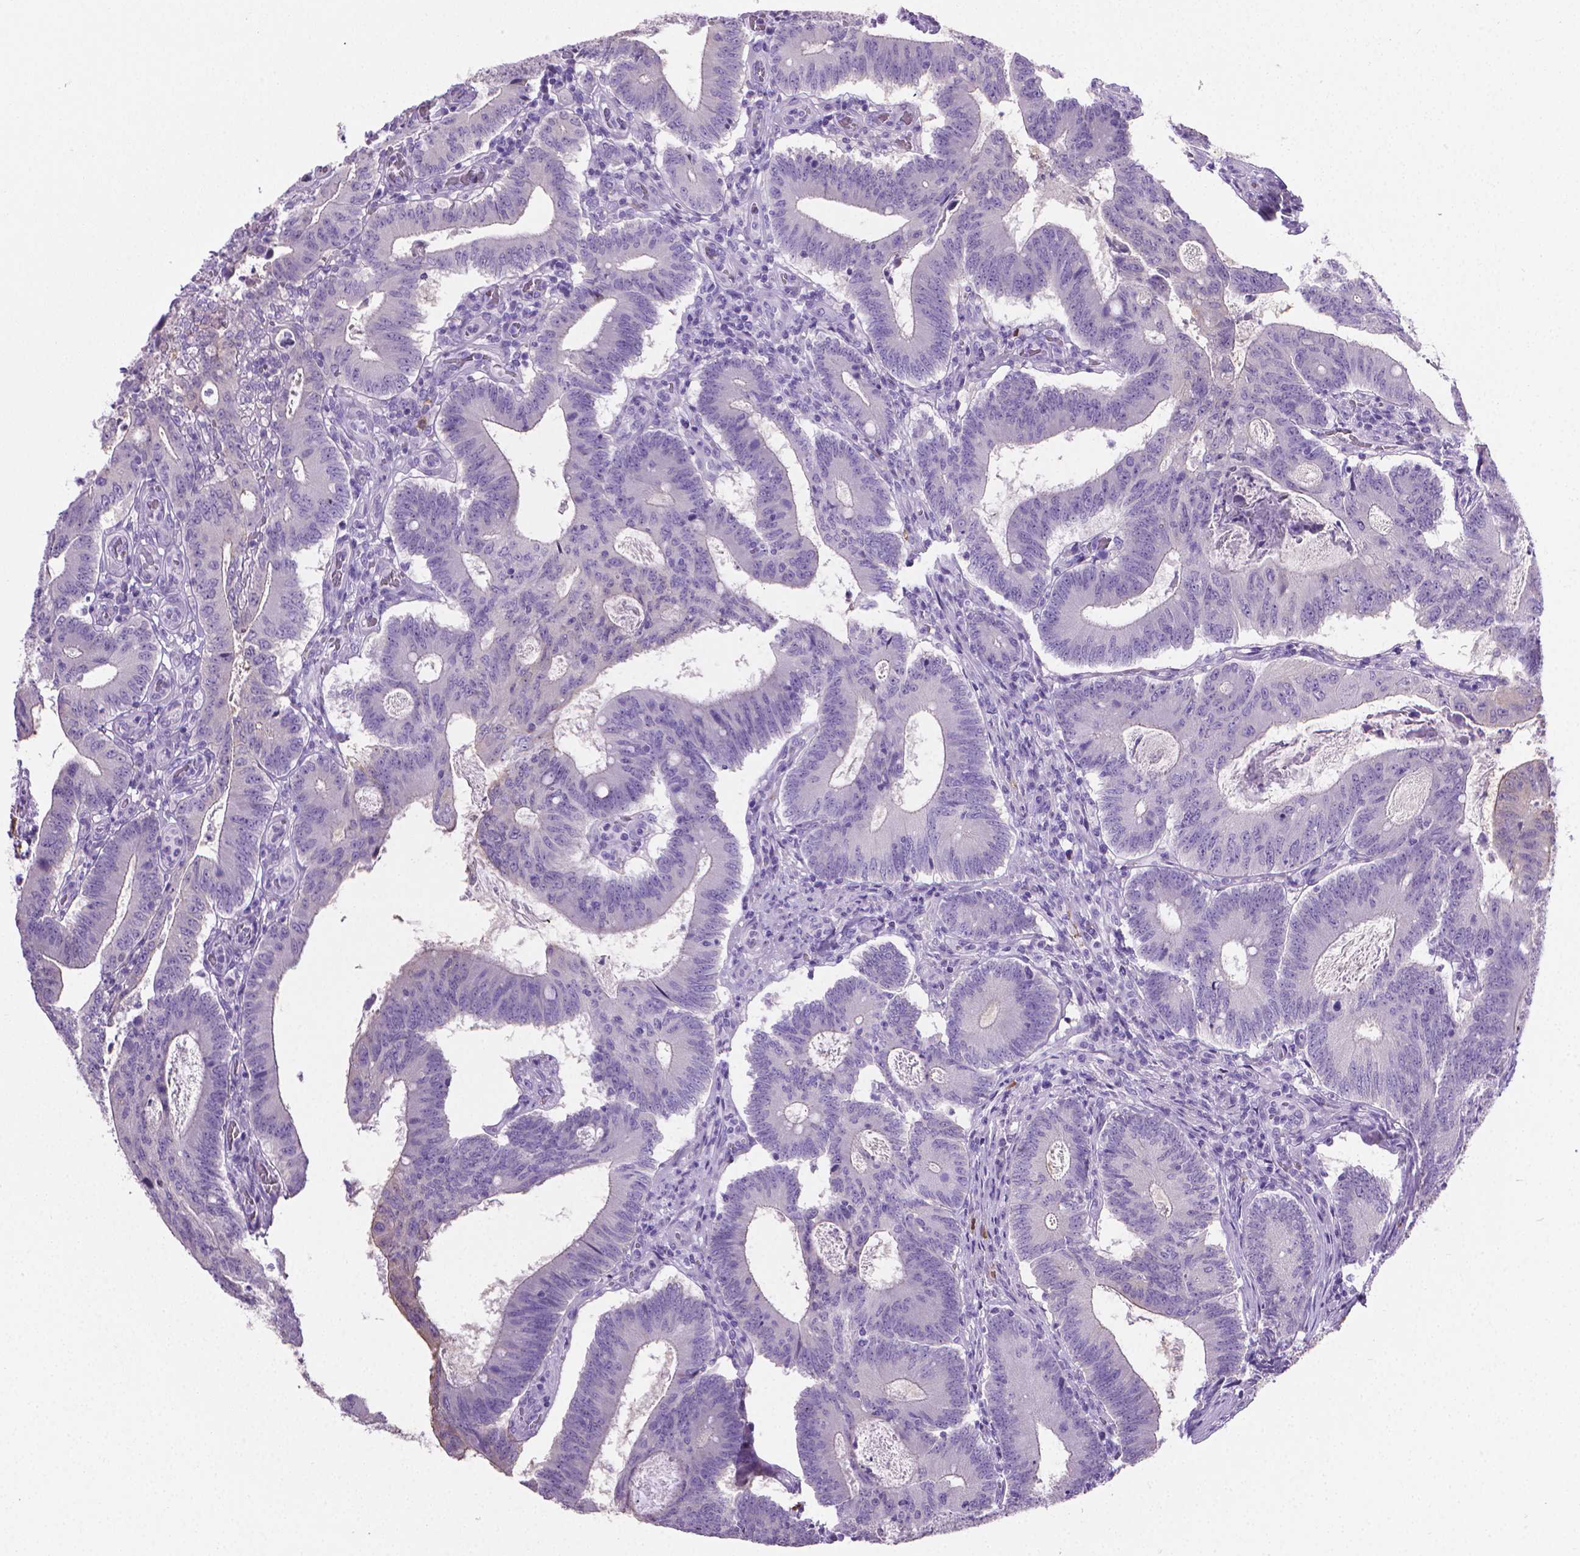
{"staining": {"intensity": "negative", "quantity": "none", "location": "none"}, "tissue": "colorectal cancer", "cell_type": "Tumor cells", "image_type": "cancer", "snomed": [{"axis": "morphology", "description": "Adenocarcinoma, NOS"}, {"axis": "topography", "description": "Colon"}], "caption": "This is a histopathology image of IHC staining of colorectal adenocarcinoma, which shows no positivity in tumor cells. Nuclei are stained in blue.", "gene": "PNMA2", "patient": {"sex": "female", "age": 70}}